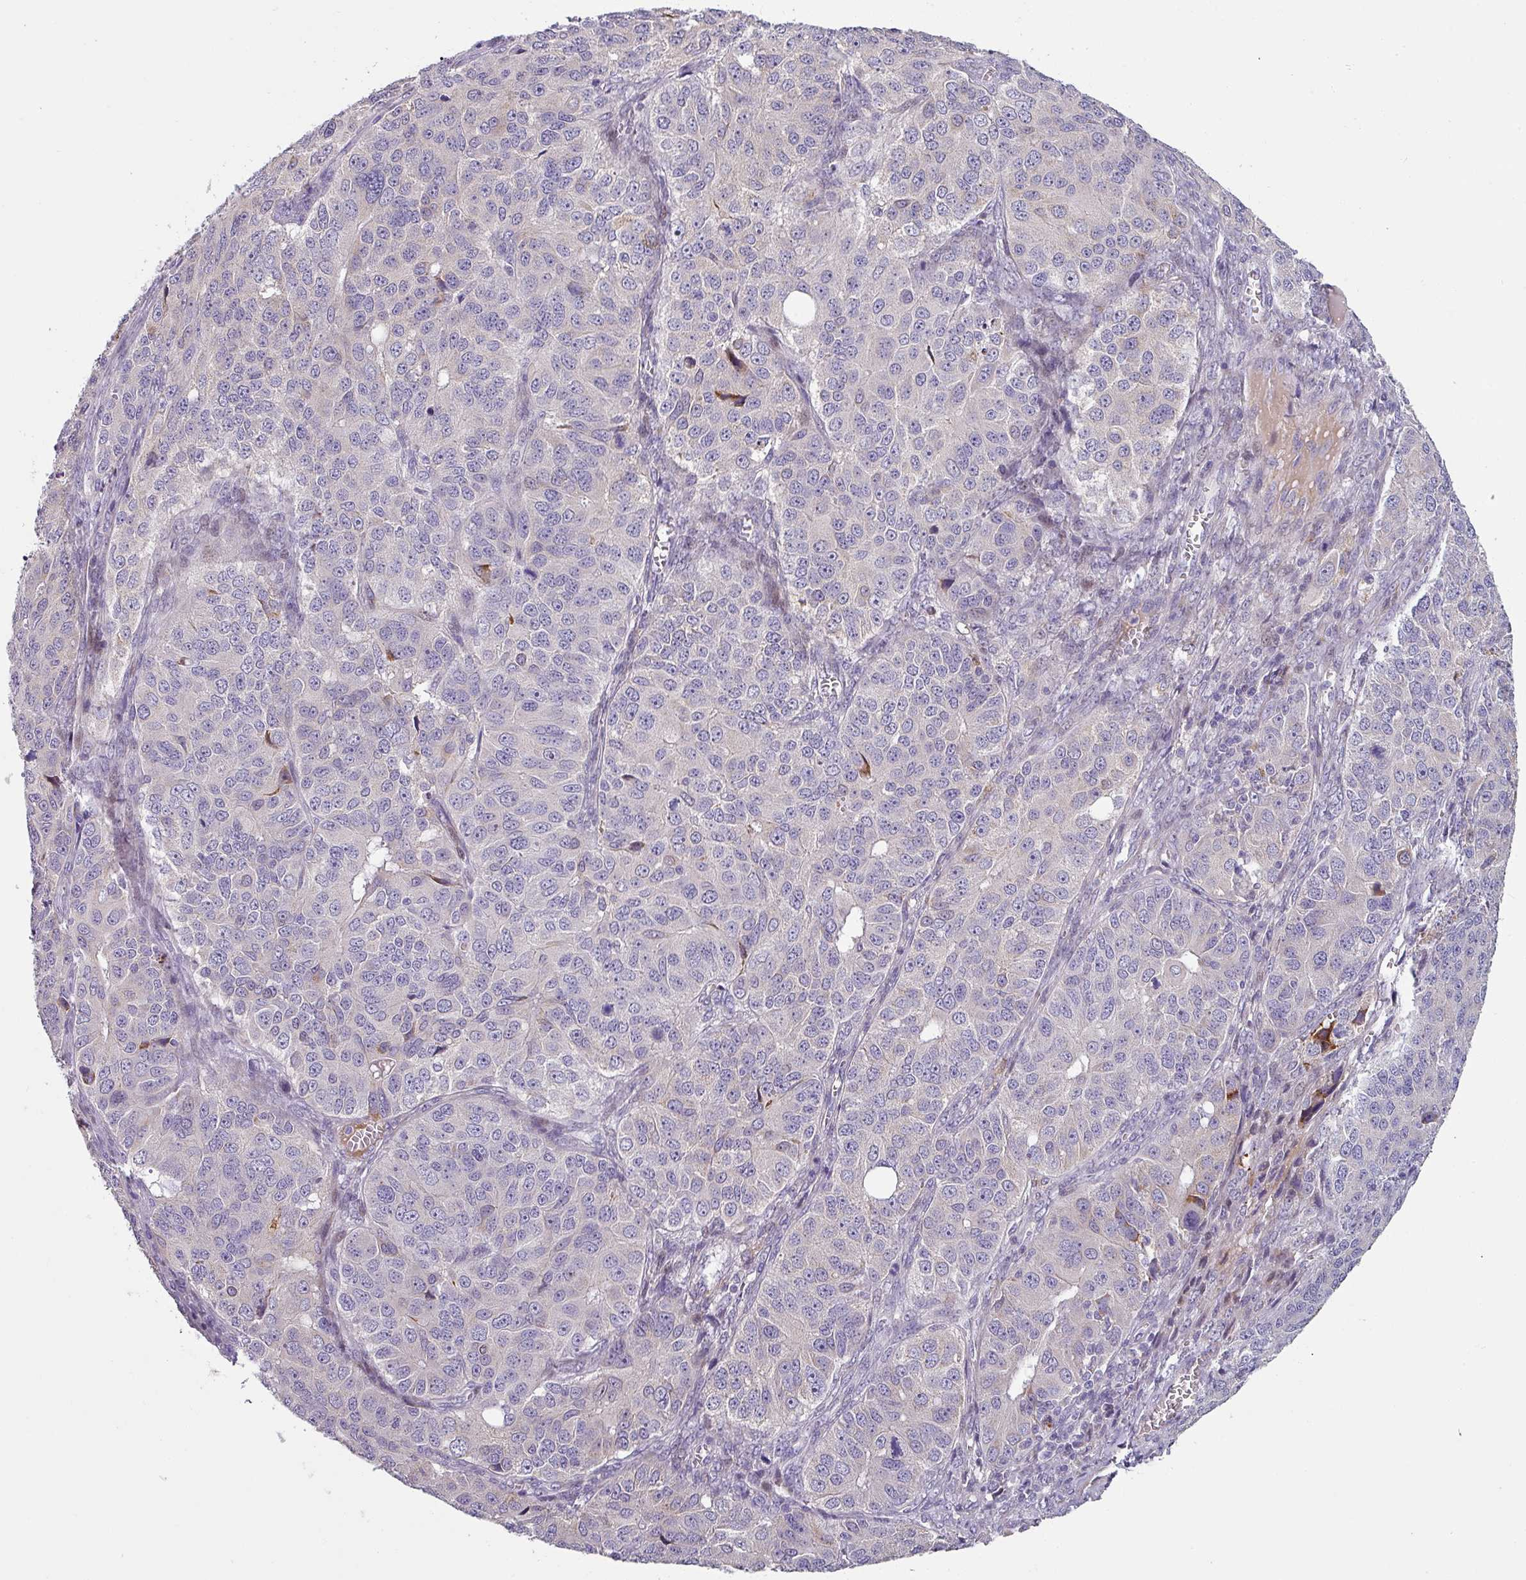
{"staining": {"intensity": "negative", "quantity": "none", "location": "none"}, "tissue": "ovarian cancer", "cell_type": "Tumor cells", "image_type": "cancer", "snomed": [{"axis": "morphology", "description": "Carcinoma, endometroid"}, {"axis": "topography", "description": "Ovary"}], "caption": "DAB (3,3'-diaminobenzidine) immunohistochemical staining of ovarian cancer reveals no significant positivity in tumor cells.", "gene": "KLHL3", "patient": {"sex": "female", "age": 51}}